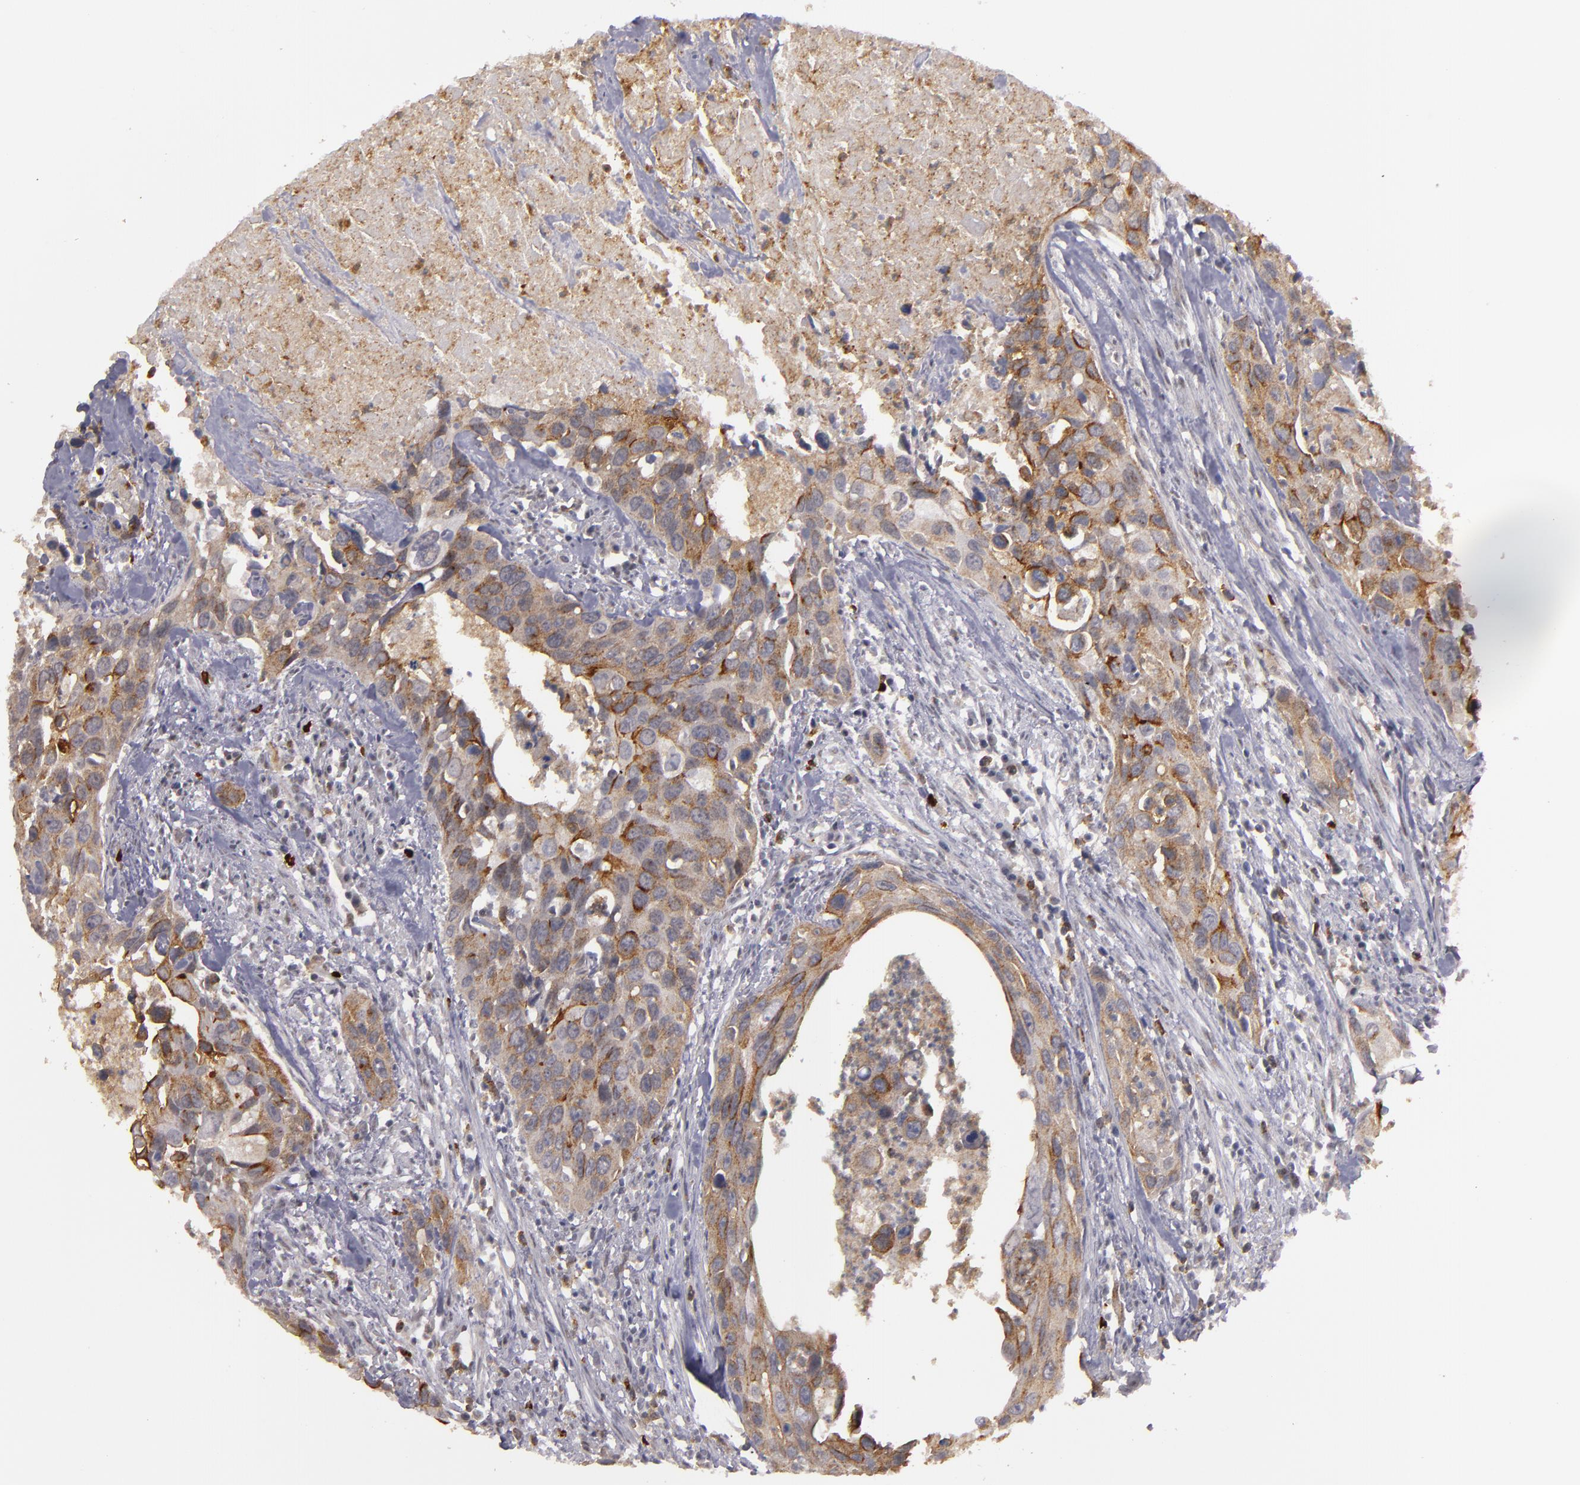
{"staining": {"intensity": "moderate", "quantity": "25%-75%", "location": "cytoplasmic/membranous"}, "tissue": "urothelial cancer", "cell_type": "Tumor cells", "image_type": "cancer", "snomed": [{"axis": "morphology", "description": "Urothelial carcinoma, High grade"}, {"axis": "topography", "description": "Urinary bladder"}], "caption": "Protein expression analysis of human urothelial carcinoma (high-grade) reveals moderate cytoplasmic/membranous positivity in about 25%-75% of tumor cells.", "gene": "STX3", "patient": {"sex": "male", "age": 71}}